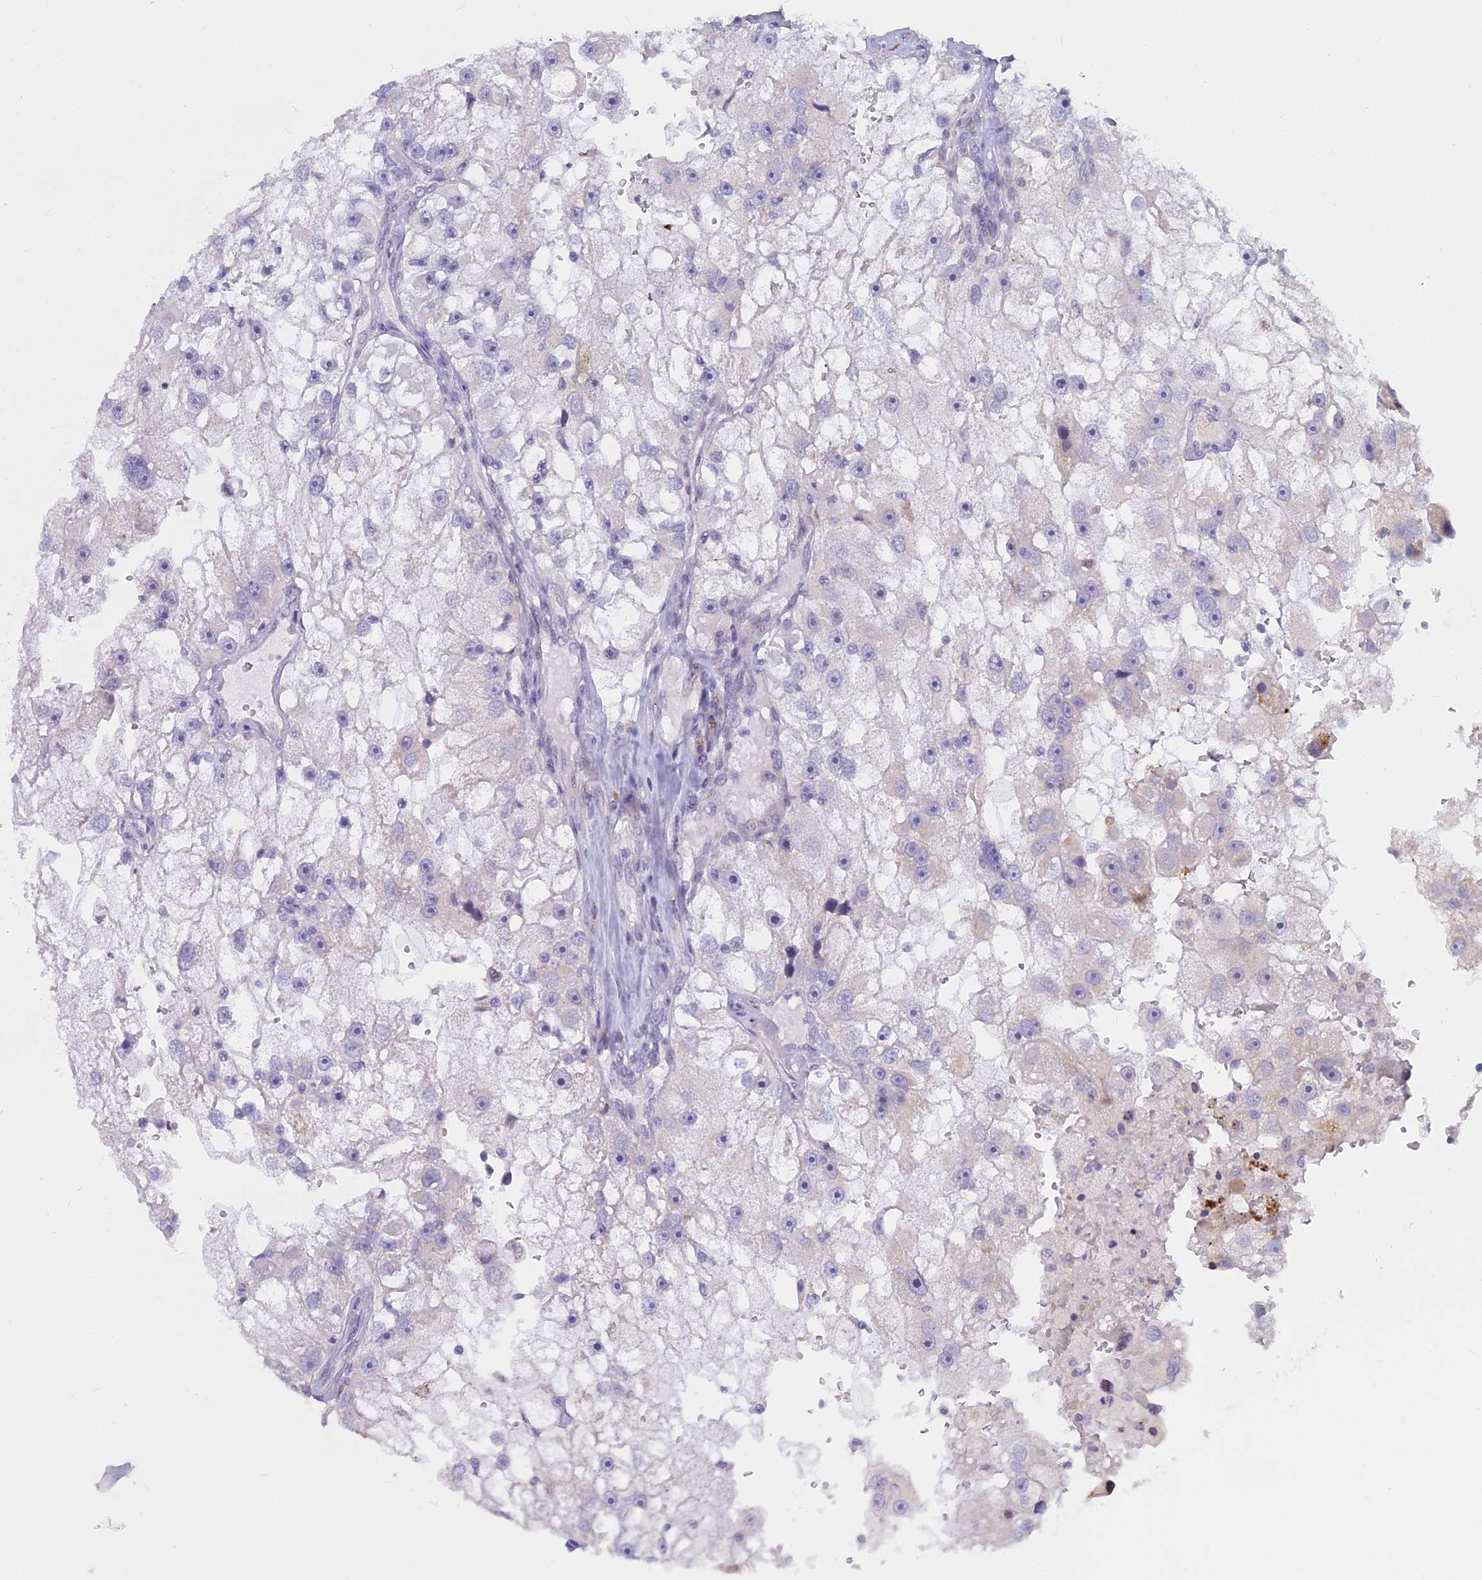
{"staining": {"intensity": "negative", "quantity": "none", "location": "none"}, "tissue": "renal cancer", "cell_type": "Tumor cells", "image_type": "cancer", "snomed": [{"axis": "morphology", "description": "Adenocarcinoma, NOS"}, {"axis": "topography", "description": "Kidney"}], "caption": "Protein analysis of adenocarcinoma (renal) reveals no significant expression in tumor cells.", "gene": "WDPCP", "patient": {"sex": "male", "age": 63}}